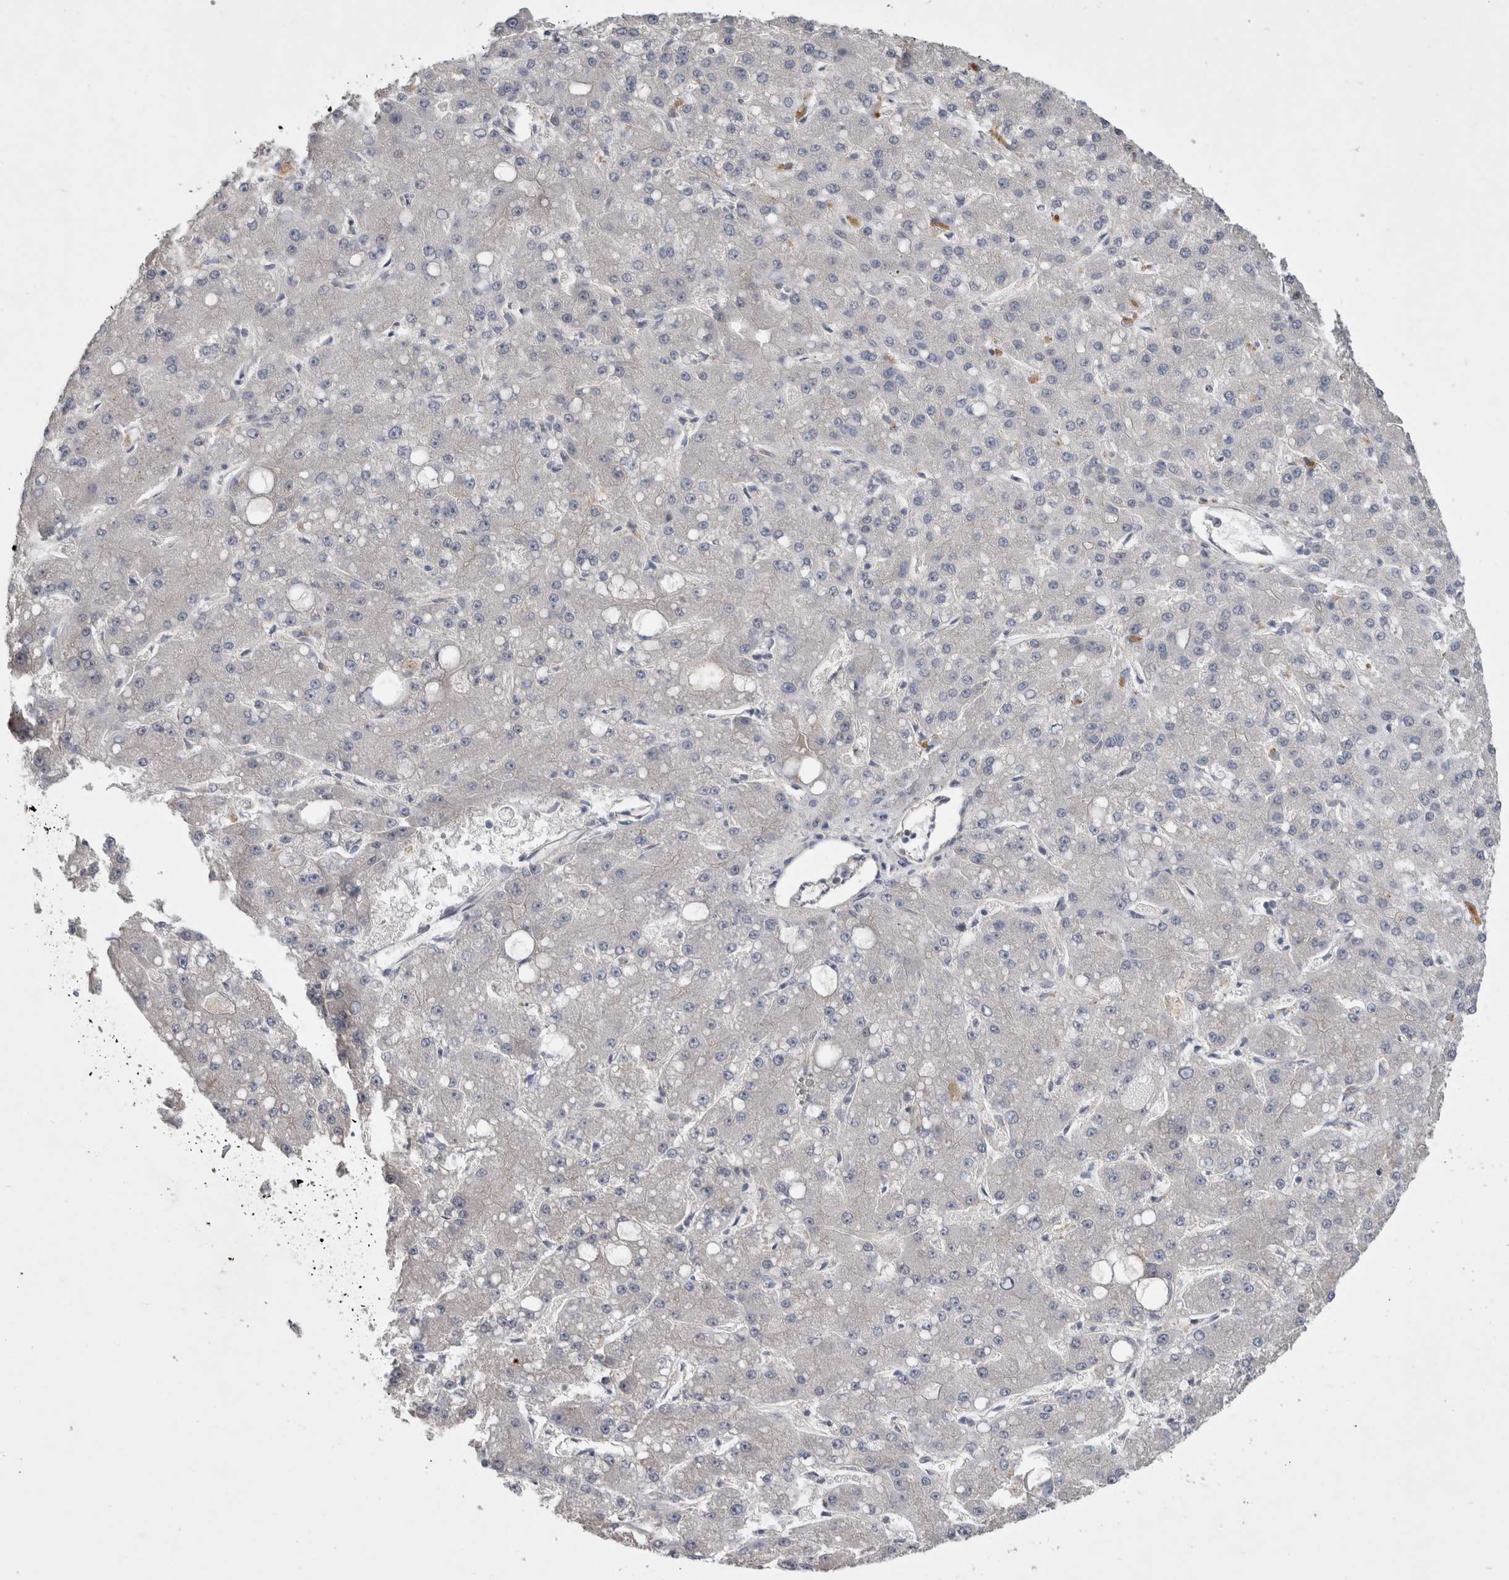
{"staining": {"intensity": "negative", "quantity": "none", "location": "none"}, "tissue": "liver cancer", "cell_type": "Tumor cells", "image_type": "cancer", "snomed": [{"axis": "morphology", "description": "Carcinoma, Hepatocellular, NOS"}, {"axis": "topography", "description": "Liver"}], "caption": "Histopathology image shows no protein staining in tumor cells of liver cancer tissue.", "gene": "CERS3", "patient": {"sex": "male", "age": 67}}